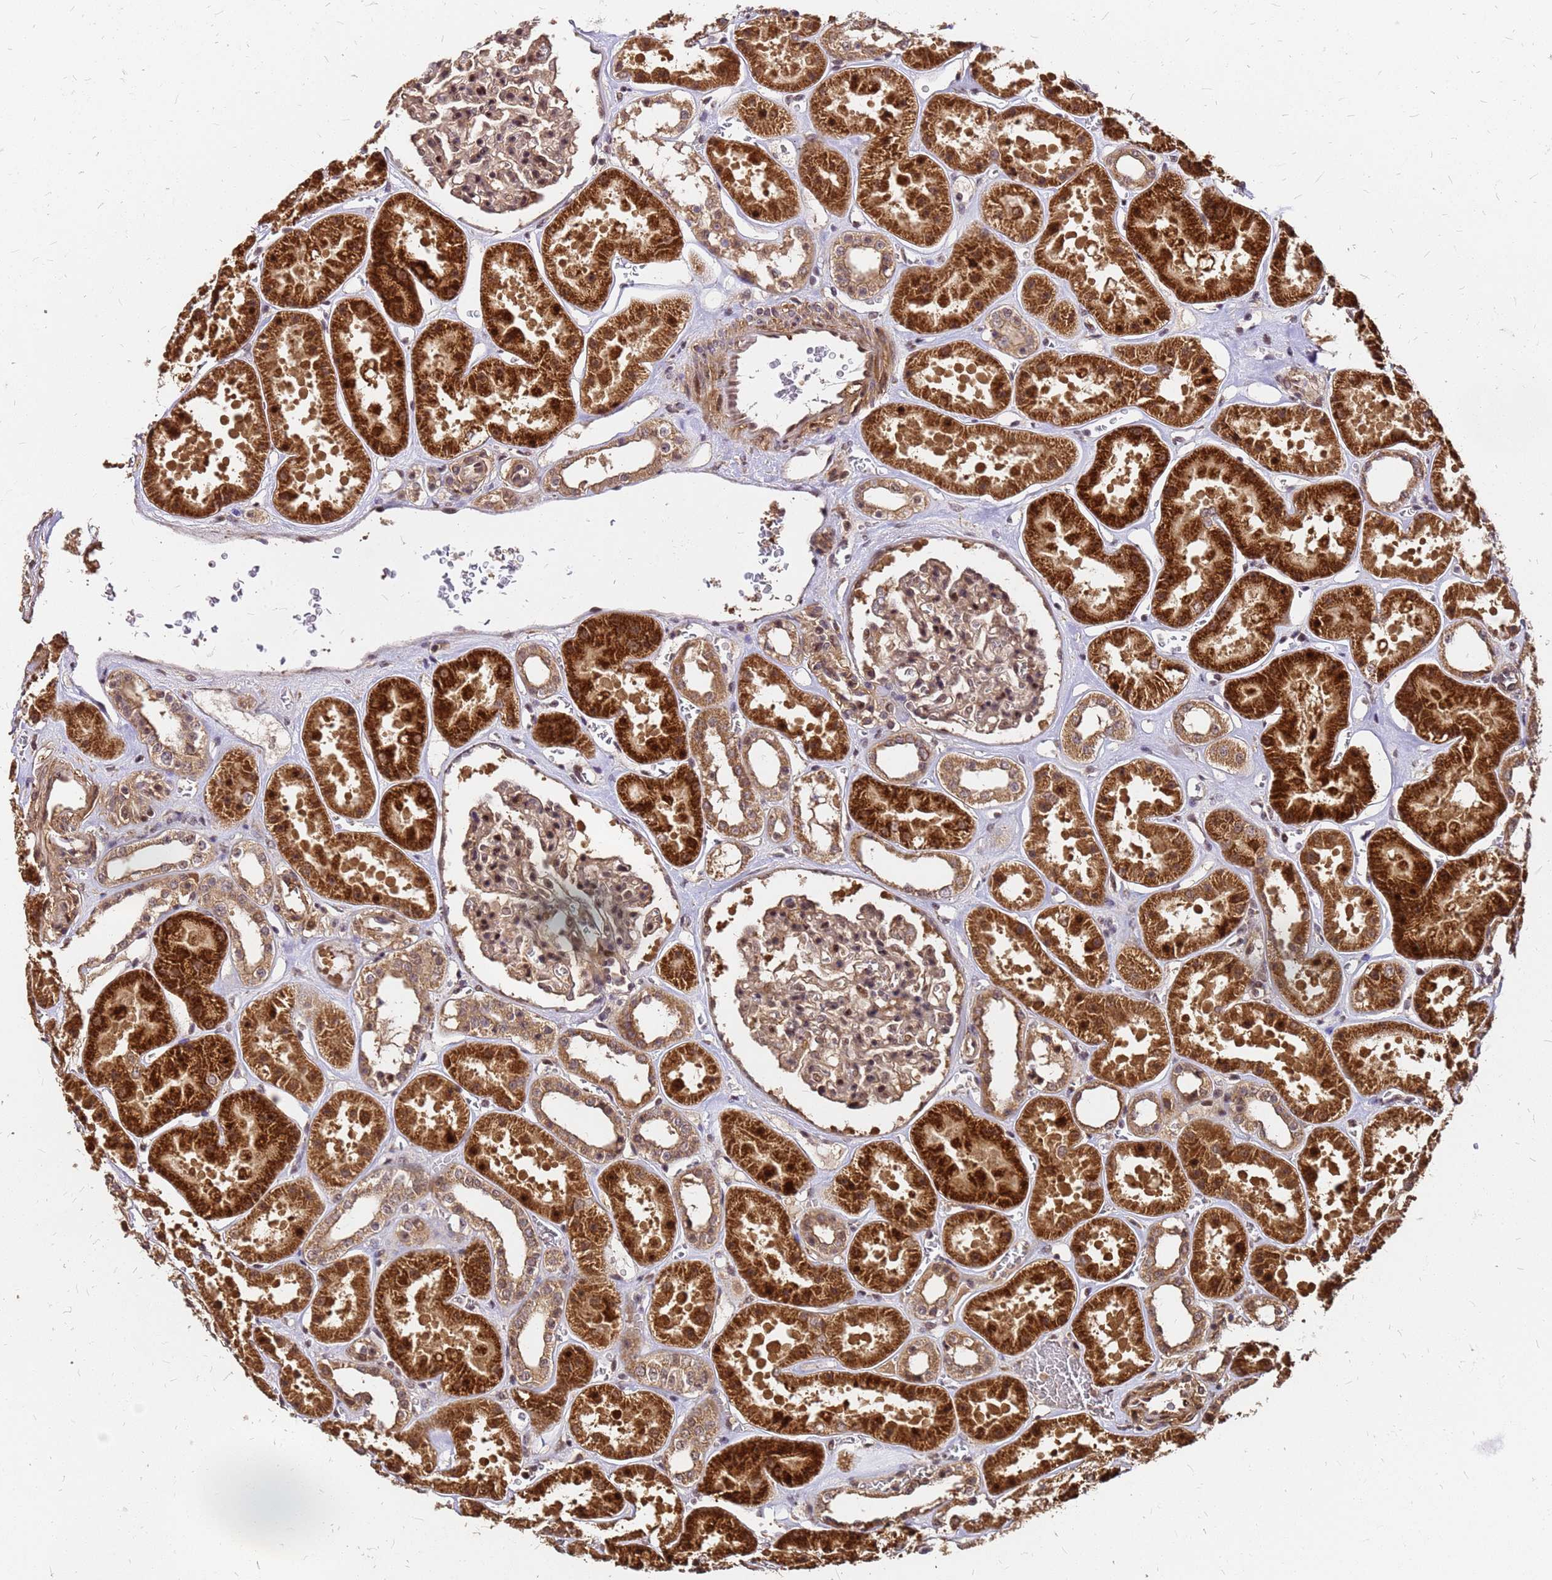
{"staining": {"intensity": "moderate", "quantity": "25%-75%", "location": "cytoplasmic/membranous,nuclear"}, "tissue": "kidney", "cell_type": "Cells in glomeruli", "image_type": "normal", "snomed": [{"axis": "morphology", "description": "Normal tissue, NOS"}, {"axis": "topography", "description": "Kidney"}], "caption": "DAB immunohistochemical staining of benign kidney displays moderate cytoplasmic/membranous,nuclear protein staining in approximately 25%-75% of cells in glomeruli.", "gene": "GPATCH8", "patient": {"sex": "female", "age": 41}}